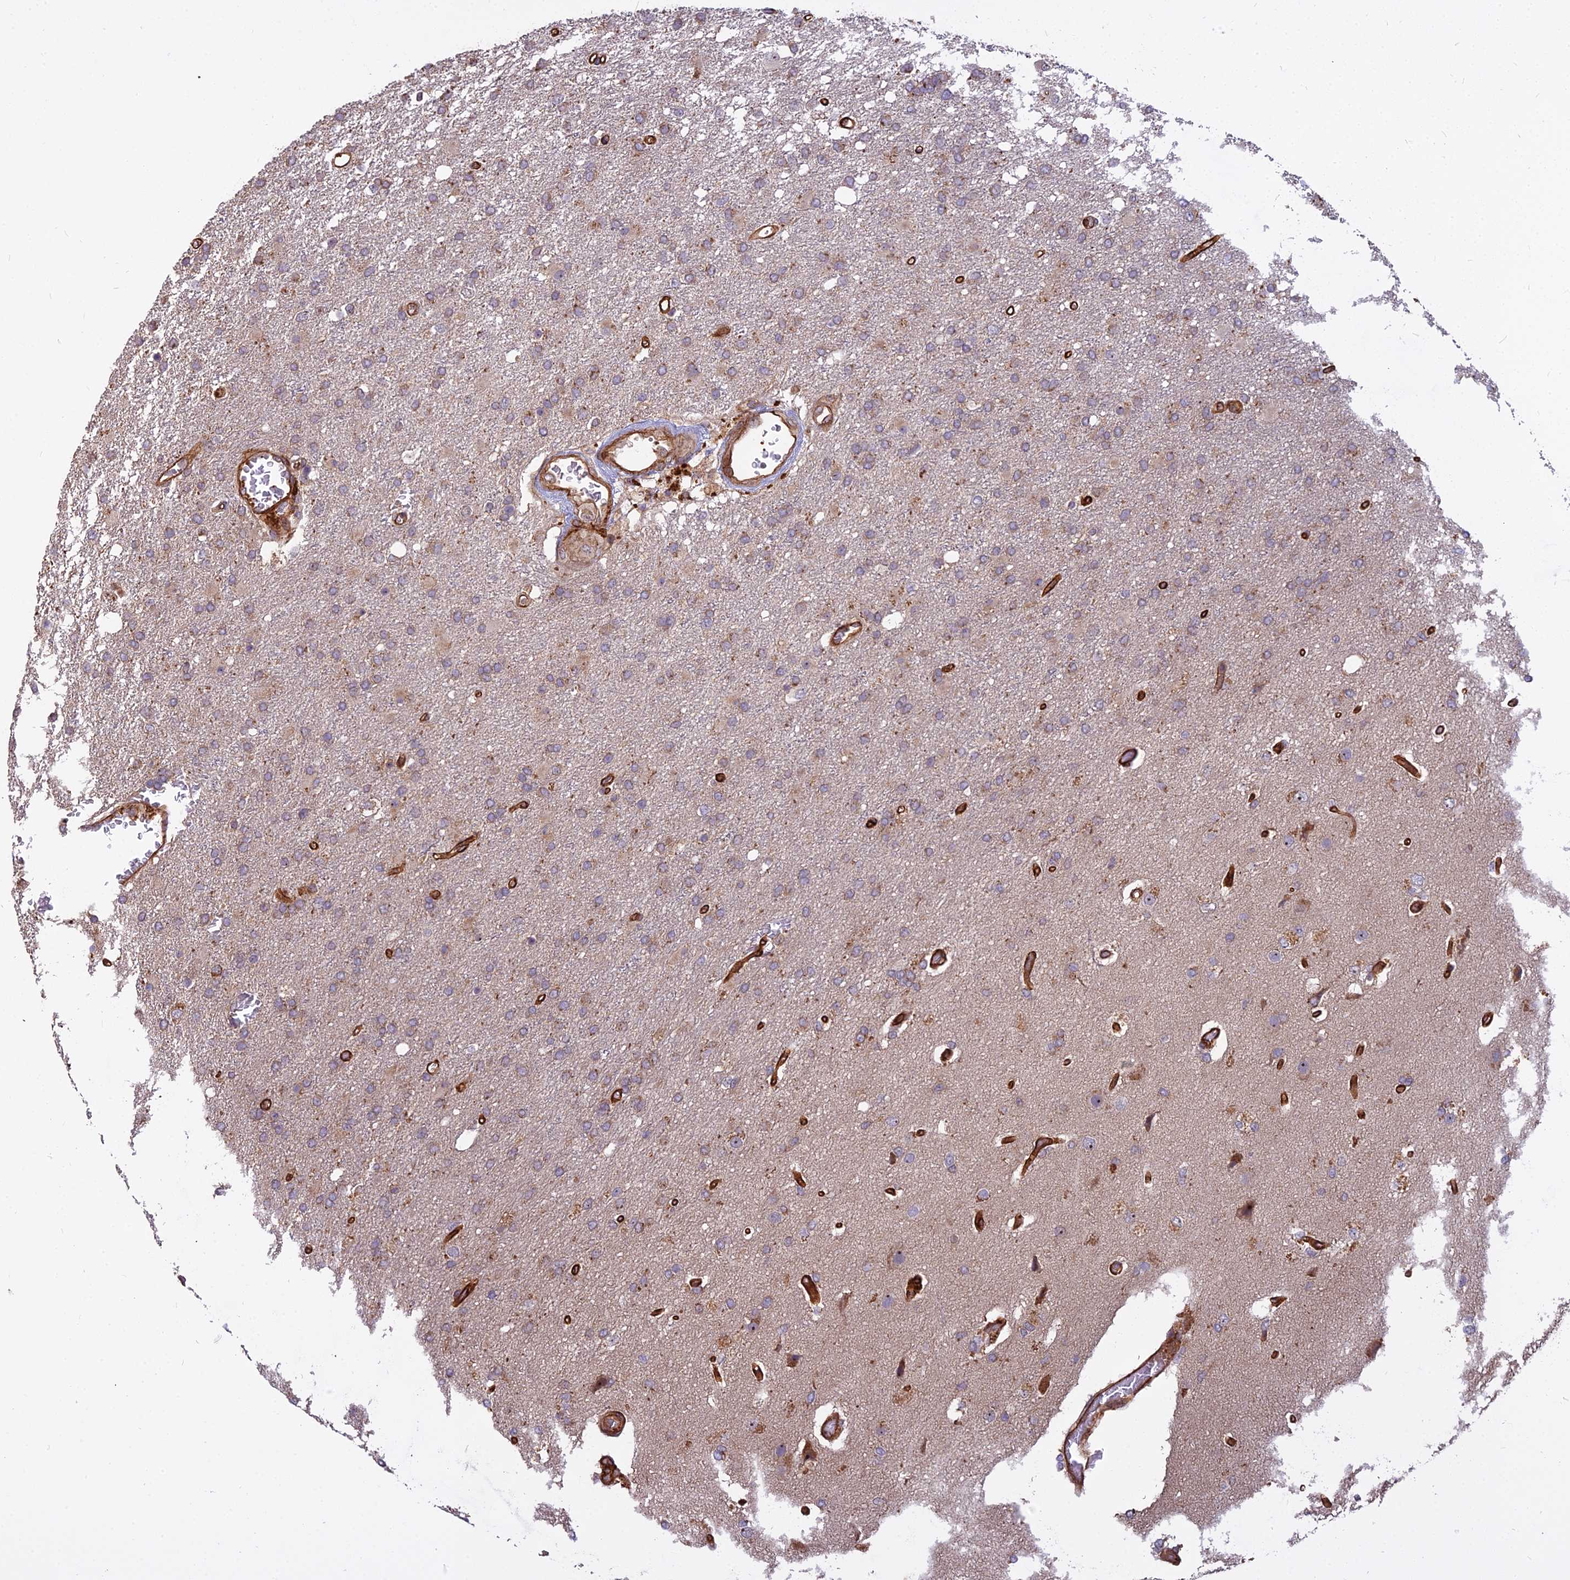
{"staining": {"intensity": "moderate", "quantity": "25%-75%", "location": "cytoplasmic/membranous"}, "tissue": "glioma", "cell_type": "Tumor cells", "image_type": "cancer", "snomed": [{"axis": "morphology", "description": "Glioma, malignant, High grade"}, {"axis": "topography", "description": "Brain"}], "caption": "A photomicrograph showing moderate cytoplasmic/membranous positivity in about 25%-75% of tumor cells in malignant glioma (high-grade), as visualized by brown immunohistochemical staining.", "gene": "TCEA3", "patient": {"sex": "female", "age": 74}}